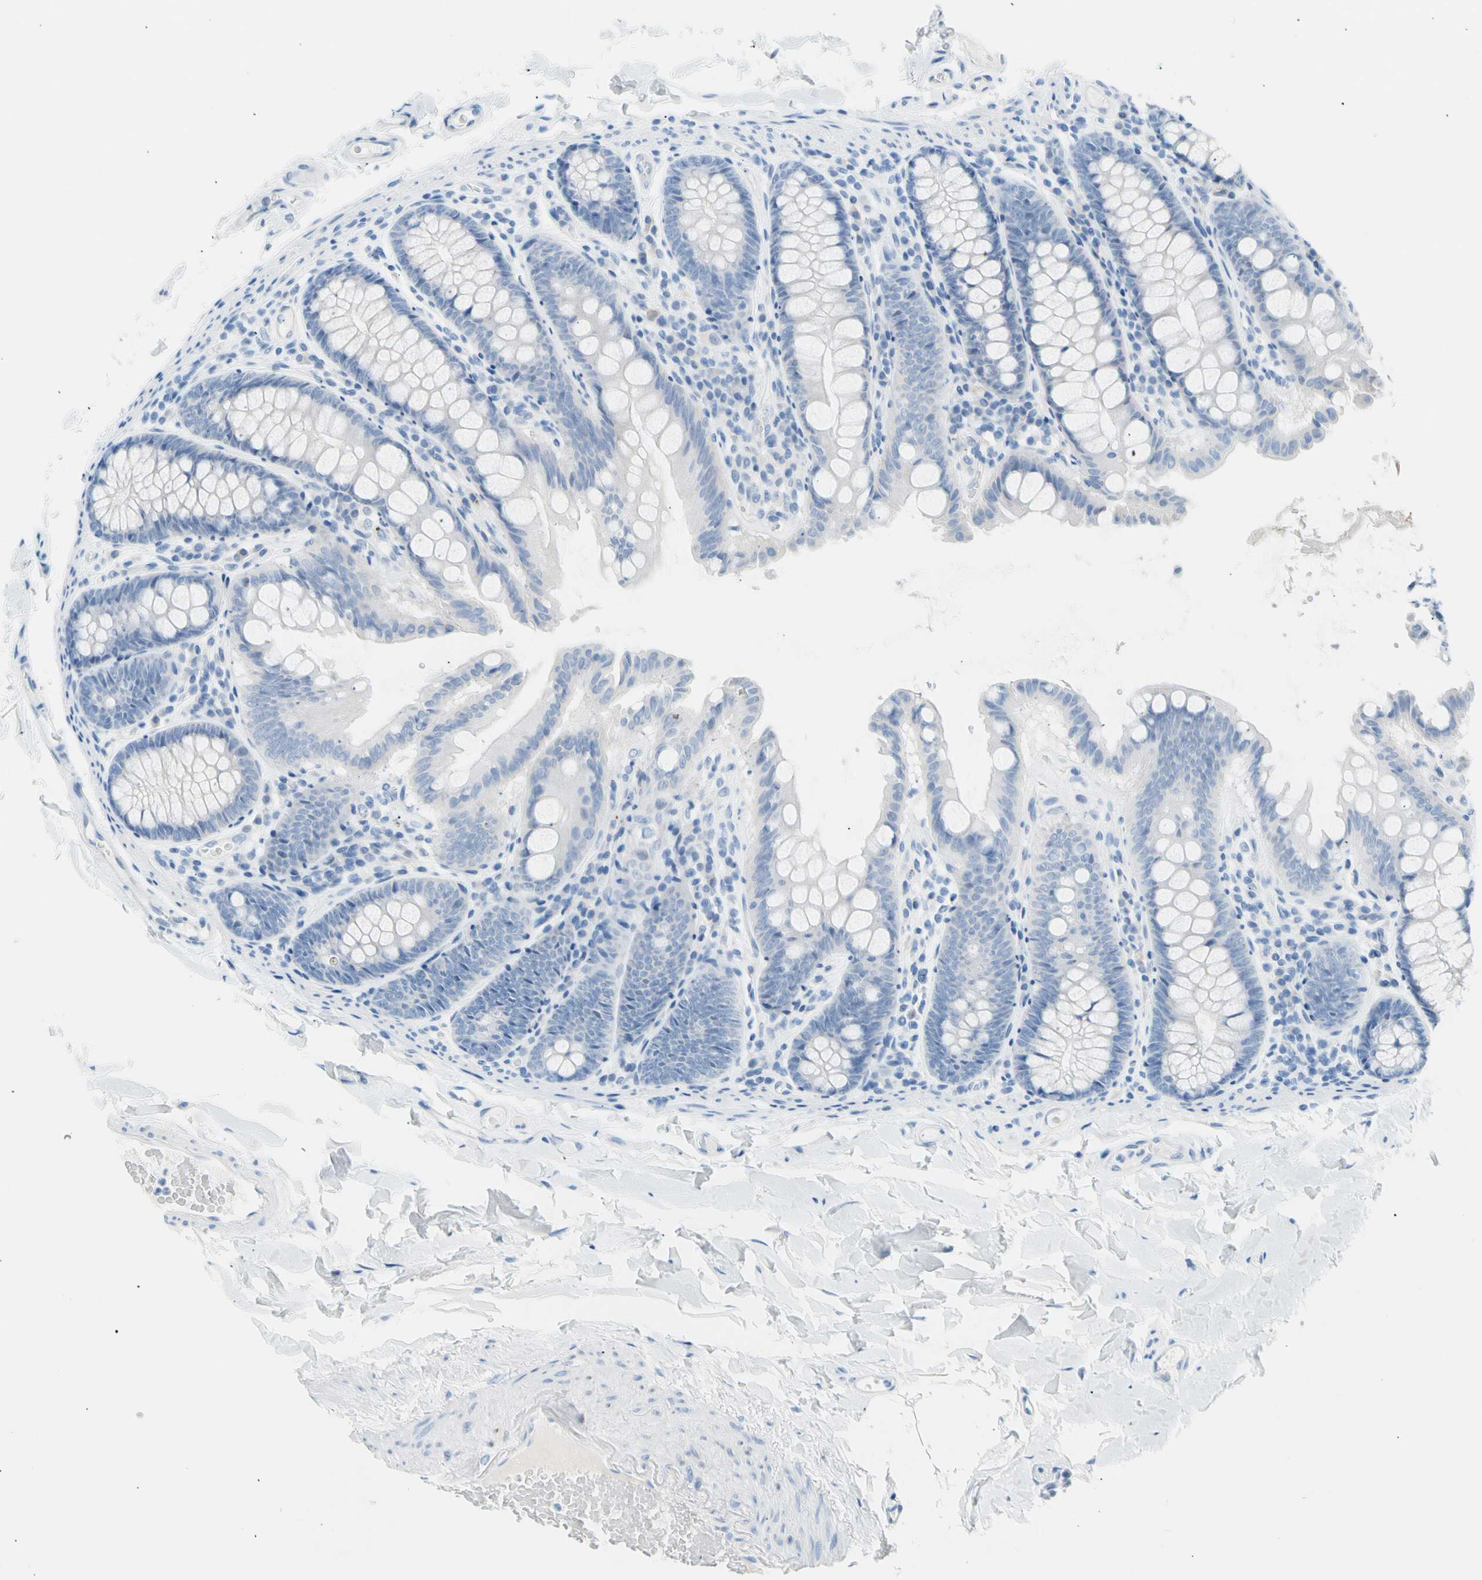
{"staining": {"intensity": "negative", "quantity": "none", "location": "none"}, "tissue": "colon", "cell_type": "Endothelial cells", "image_type": "normal", "snomed": [{"axis": "morphology", "description": "Normal tissue, NOS"}, {"axis": "topography", "description": "Colon"}], "caption": "An IHC histopathology image of normal colon is shown. There is no staining in endothelial cells of colon.", "gene": "CEL", "patient": {"sex": "female", "age": 61}}